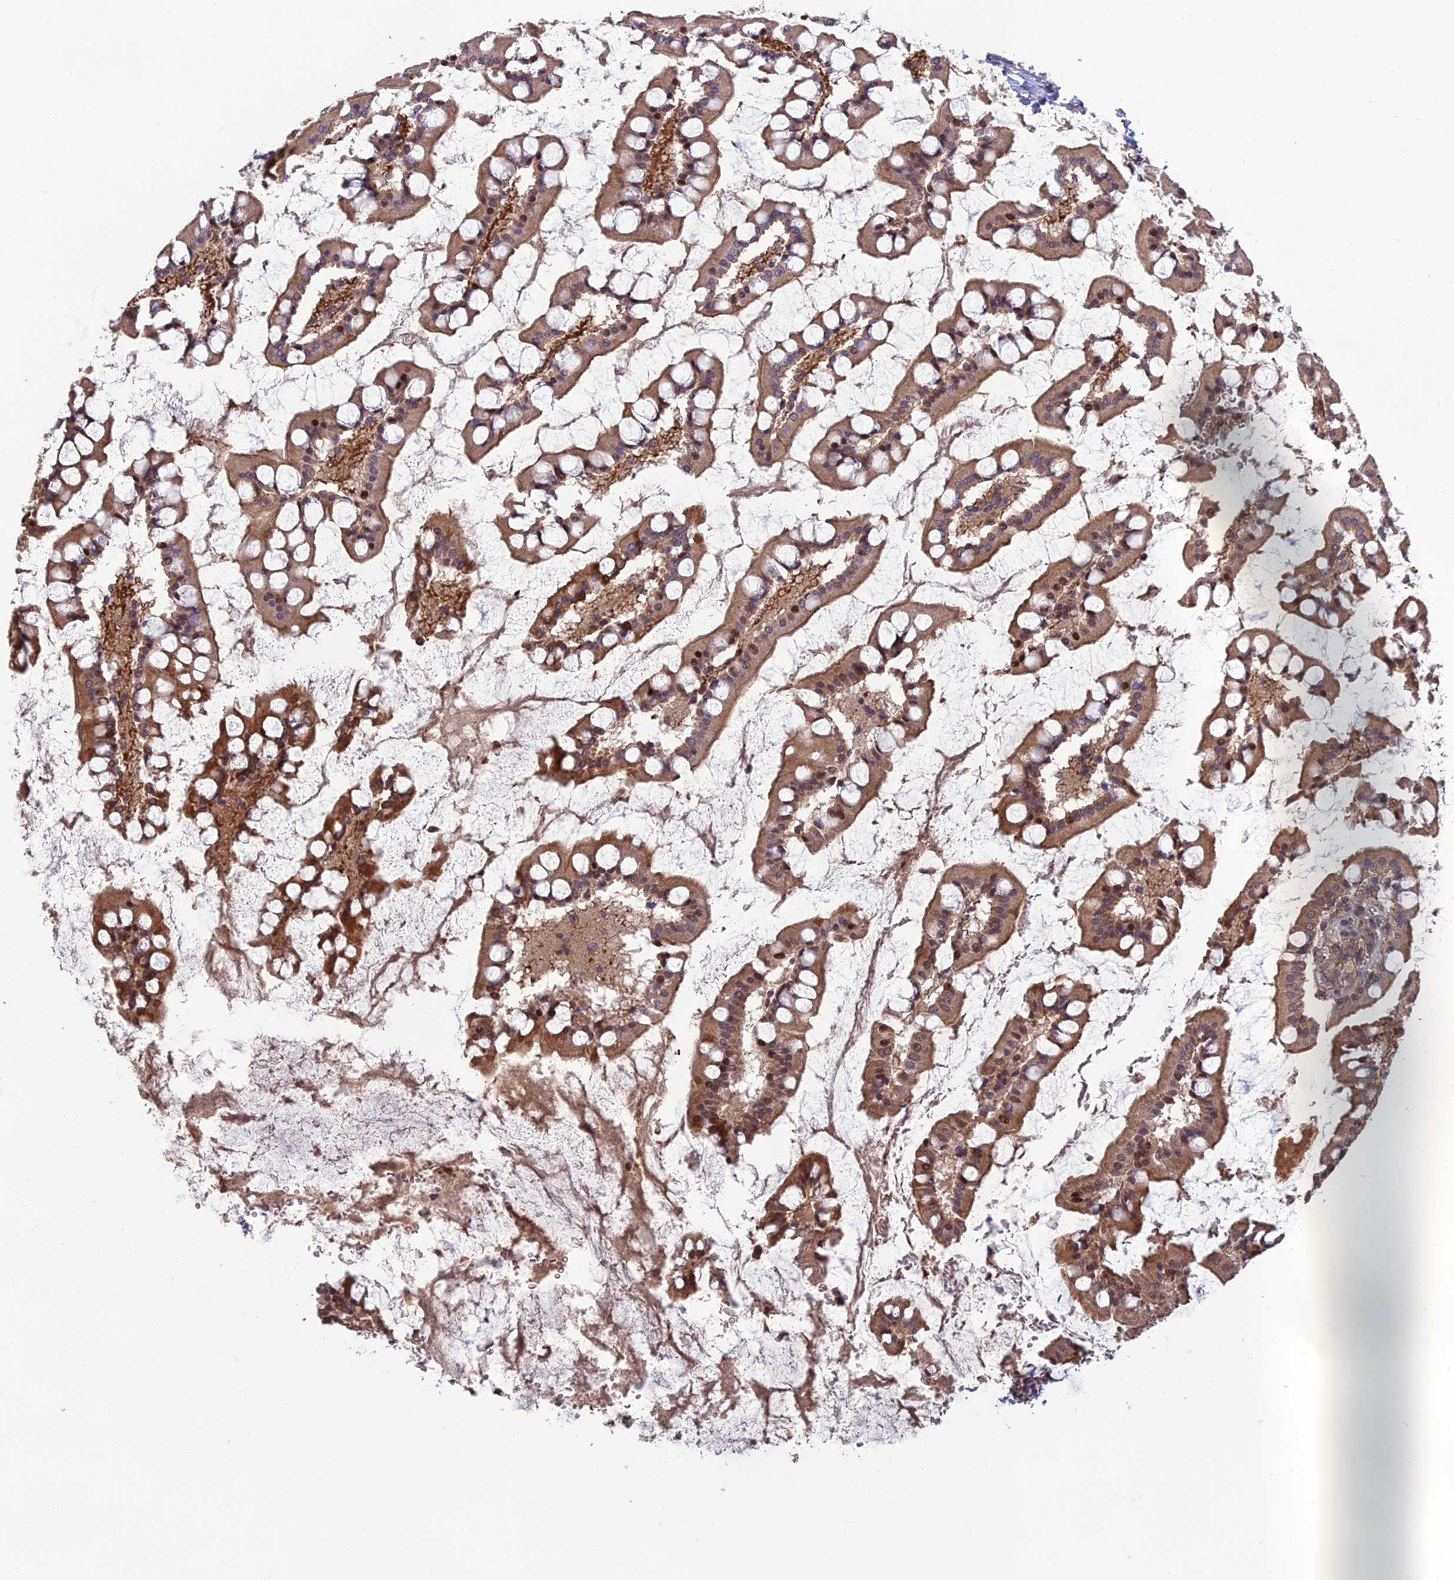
{"staining": {"intensity": "strong", "quantity": "25%-75%", "location": "cytoplasmic/membranous,nuclear"}, "tissue": "small intestine", "cell_type": "Glandular cells", "image_type": "normal", "snomed": [{"axis": "morphology", "description": "Normal tissue, NOS"}, {"axis": "topography", "description": "Small intestine"}], "caption": "The histopathology image demonstrates a brown stain indicating the presence of a protein in the cytoplasmic/membranous,nuclear of glandular cells in small intestine.", "gene": "CCDC183", "patient": {"sex": "male", "age": 52}}